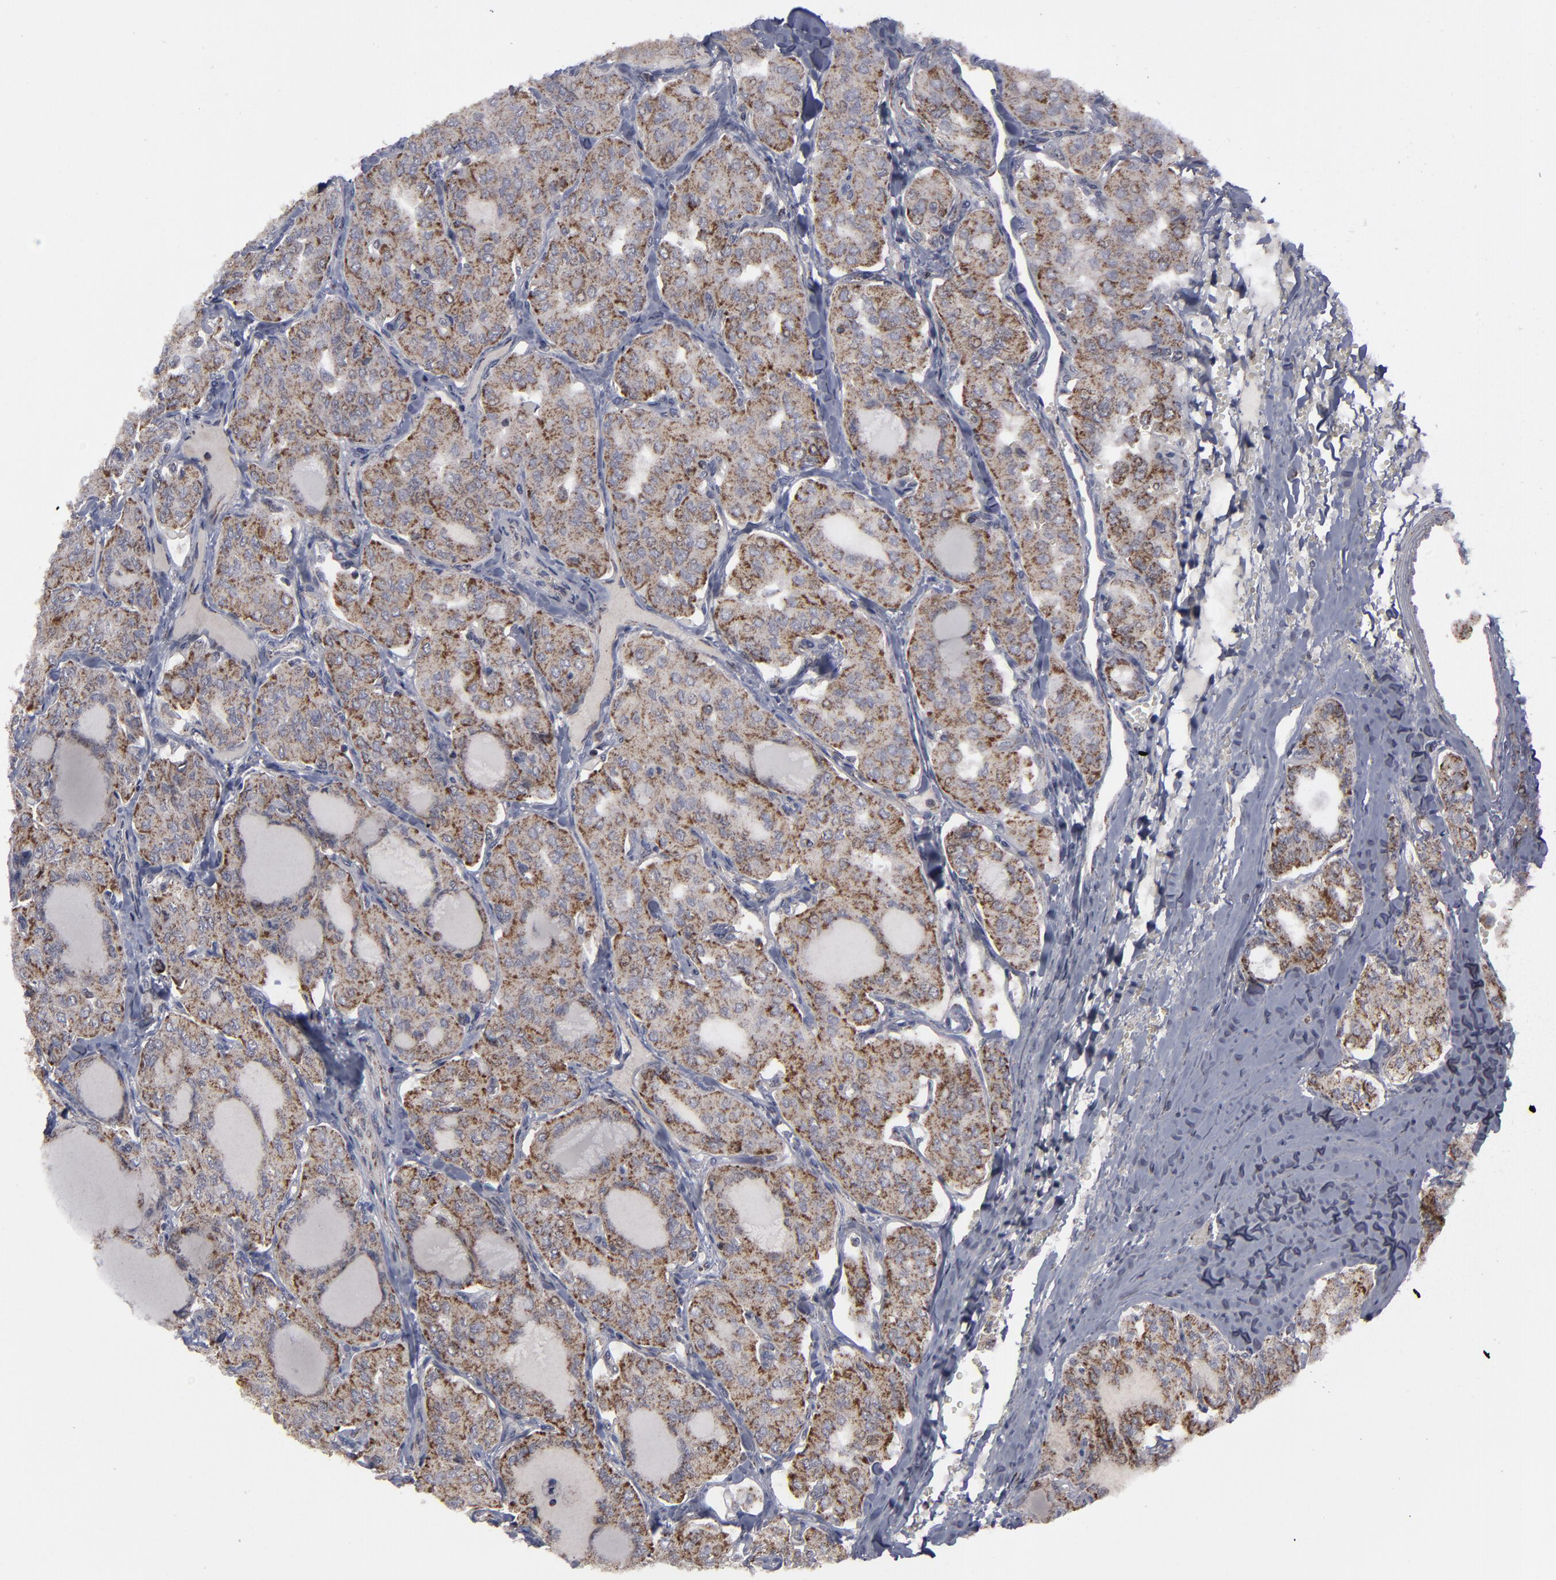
{"staining": {"intensity": "strong", "quantity": ">75%", "location": "cytoplasmic/membranous"}, "tissue": "thyroid cancer", "cell_type": "Tumor cells", "image_type": "cancer", "snomed": [{"axis": "morphology", "description": "Papillary adenocarcinoma, NOS"}, {"axis": "topography", "description": "Thyroid gland"}], "caption": "This histopathology image reveals IHC staining of human papillary adenocarcinoma (thyroid), with high strong cytoplasmic/membranous positivity in approximately >75% of tumor cells.", "gene": "MYOM2", "patient": {"sex": "male", "age": 20}}